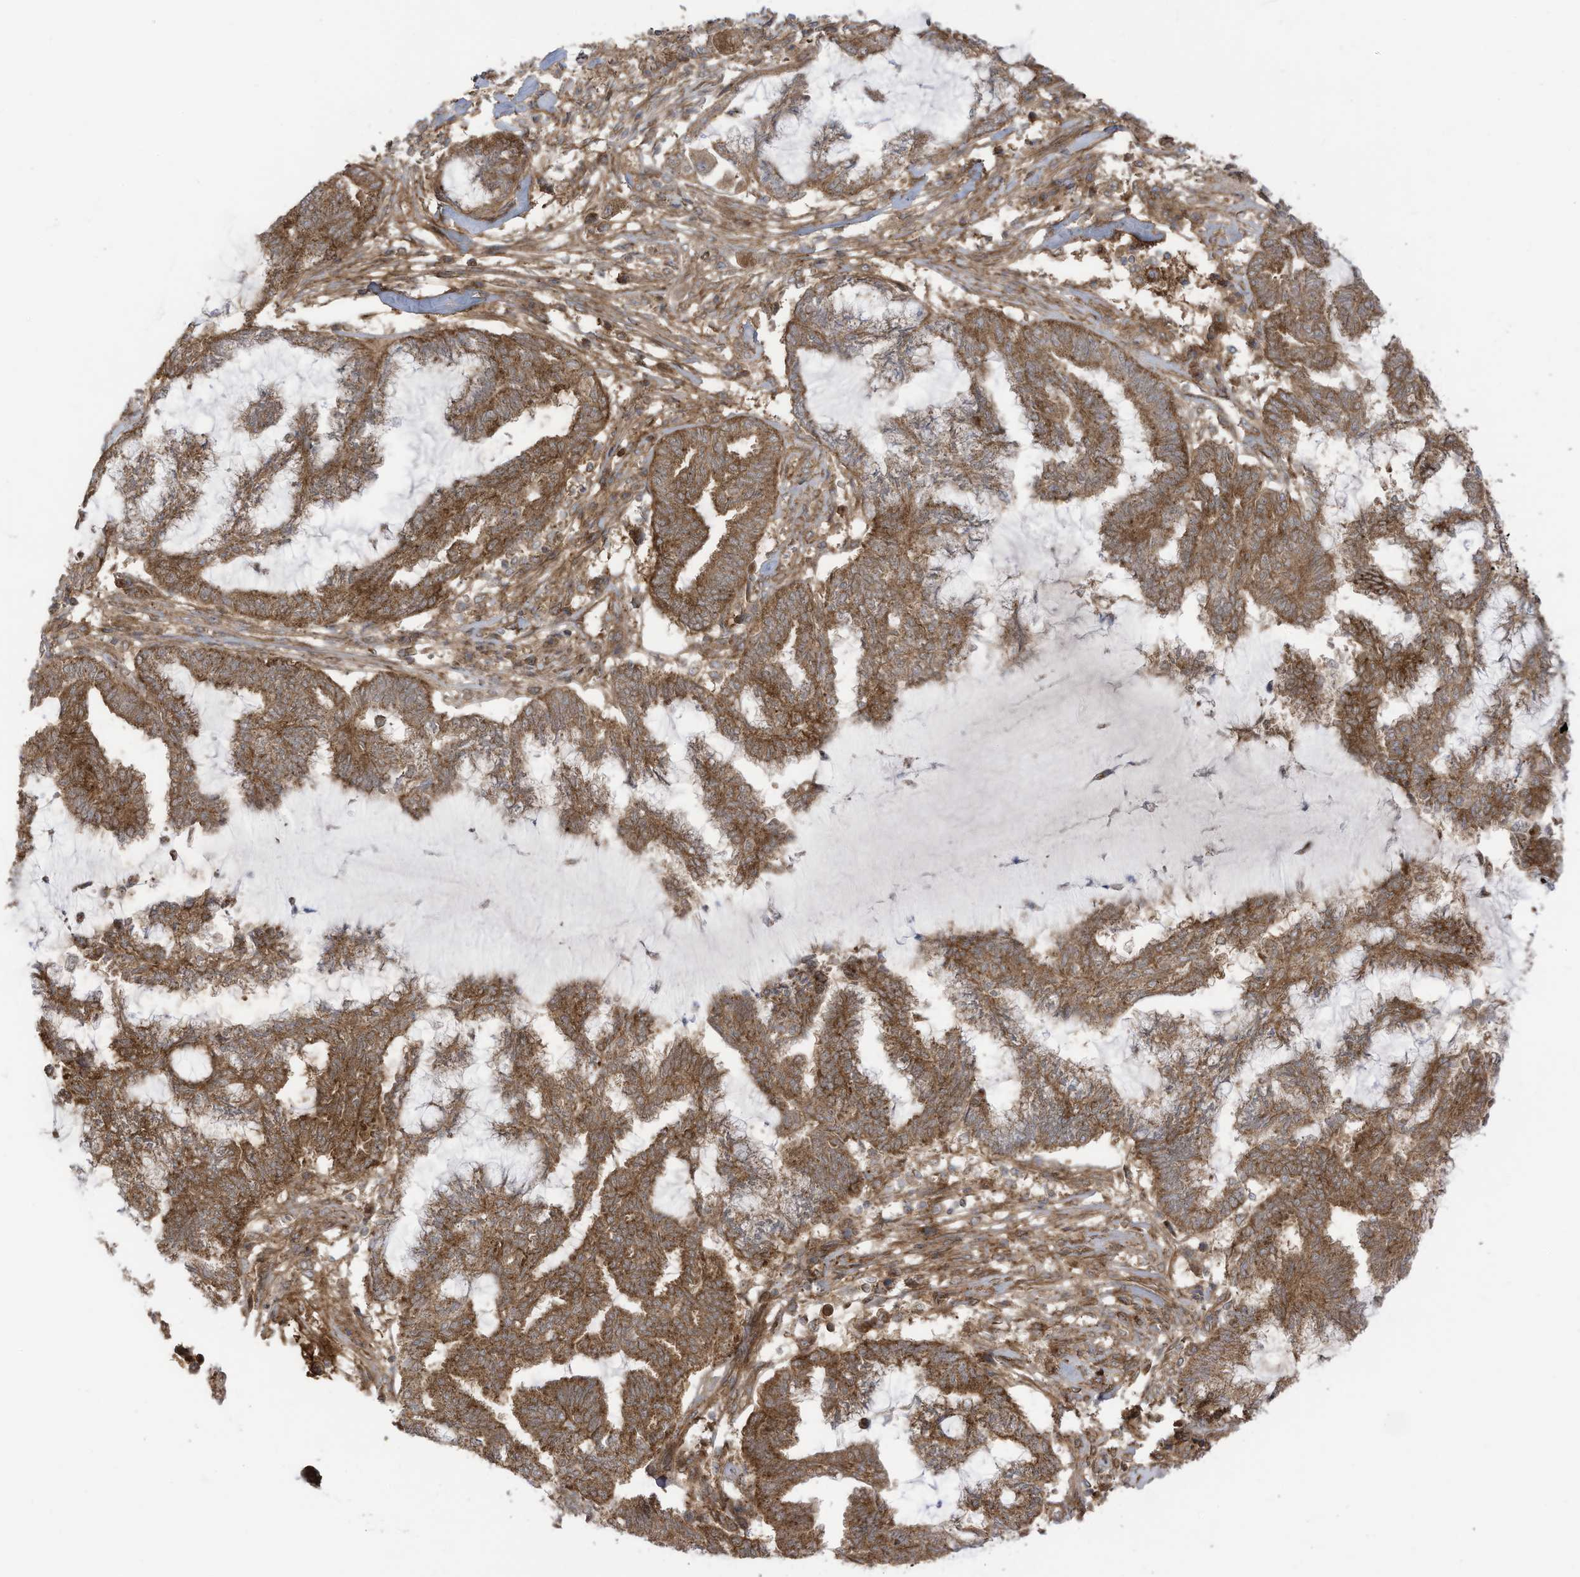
{"staining": {"intensity": "strong", "quantity": ">75%", "location": "cytoplasmic/membranous"}, "tissue": "endometrial cancer", "cell_type": "Tumor cells", "image_type": "cancer", "snomed": [{"axis": "morphology", "description": "Adenocarcinoma, NOS"}, {"axis": "topography", "description": "Endometrium"}], "caption": "Tumor cells reveal high levels of strong cytoplasmic/membranous expression in approximately >75% of cells in human adenocarcinoma (endometrial). Using DAB (3,3'-diaminobenzidine) (brown) and hematoxylin (blue) stains, captured at high magnification using brightfield microscopy.", "gene": "REPS1", "patient": {"sex": "female", "age": 86}}